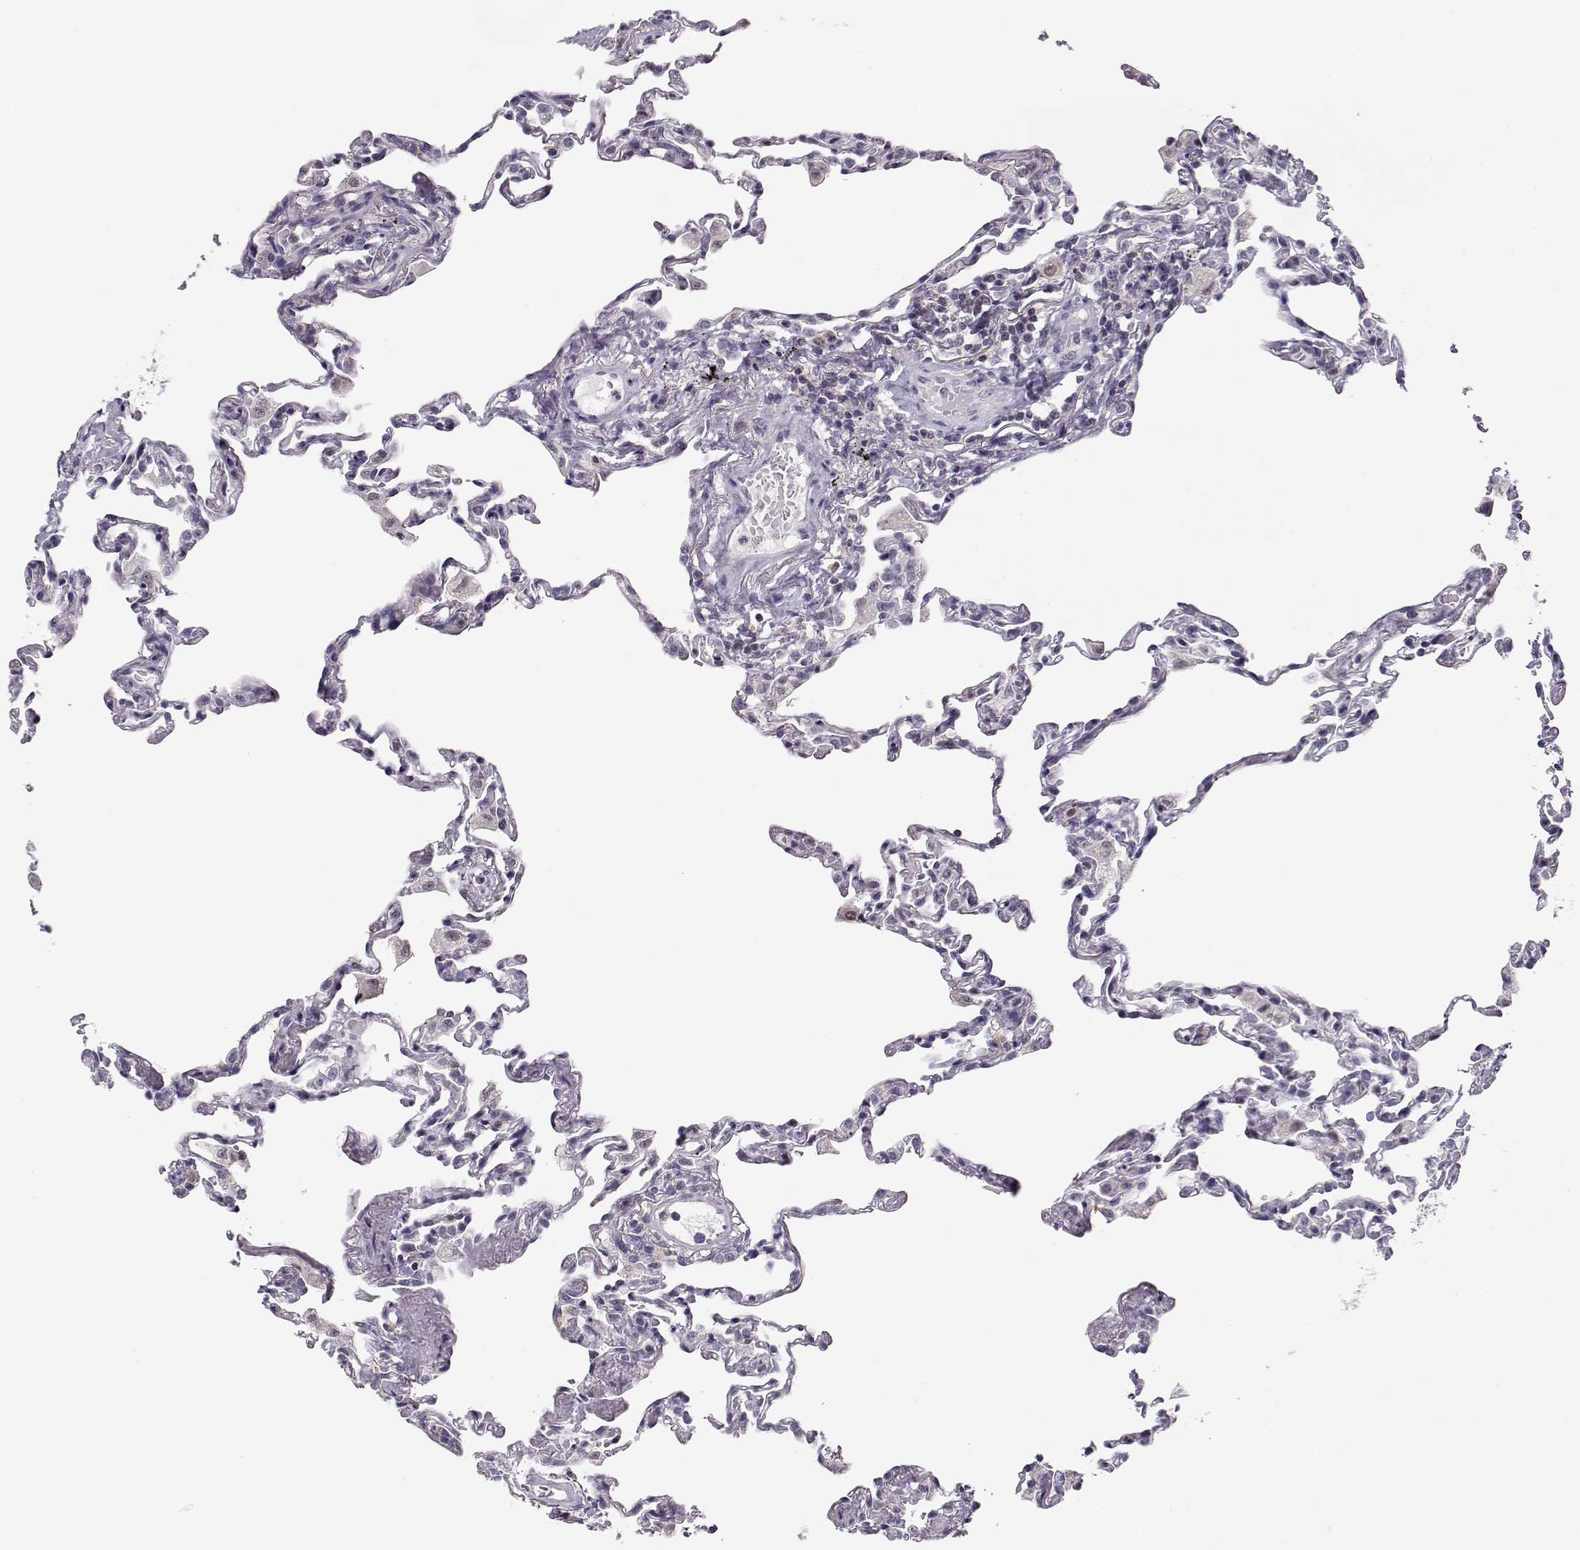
{"staining": {"intensity": "negative", "quantity": "none", "location": "none"}, "tissue": "lung", "cell_type": "Alveolar cells", "image_type": "normal", "snomed": [{"axis": "morphology", "description": "Normal tissue, NOS"}, {"axis": "topography", "description": "Lung"}], "caption": "This is a image of immunohistochemistry (IHC) staining of normal lung, which shows no staining in alveolar cells.", "gene": "TEPP", "patient": {"sex": "female", "age": 57}}